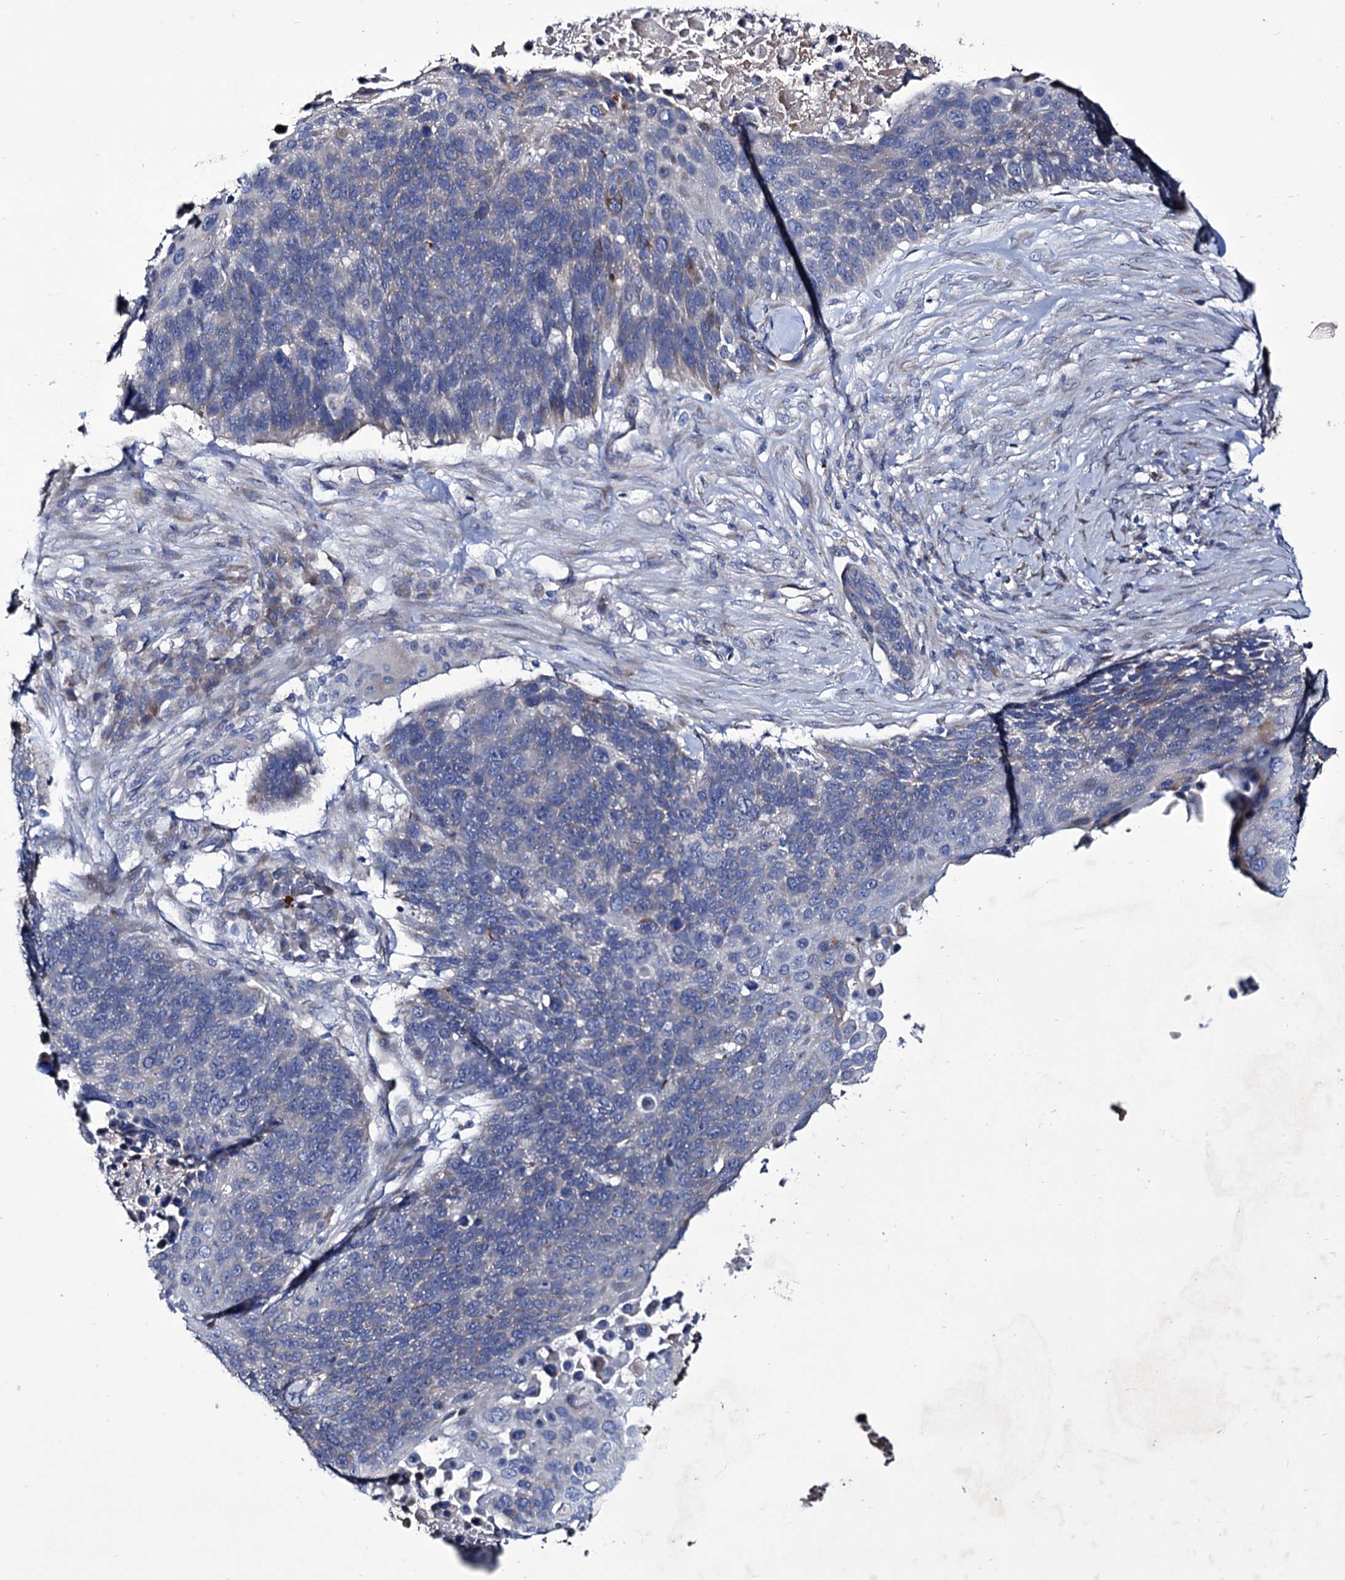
{"staining": {"intensity": "negative", "quantity": "none", "location": "none"}, "tissue": "lung cancer", "cell_type": "Tumor cells", "image_type": "cancer", "snomed": [{"axis": "morphology", "description": "Normal tissue, NOS"}, {"axis": "morphology", "description": "Squamous cell carcinoma, NOS"}, {"axis": "topography", "description": "Lymph node"}, {"axis": "topography", "description": "Lung"}], "caption": "Micrograph shows no significant protein staining in tumor cells of lung cancer (squamous cell carcinoma). Nuclei are stained in blue.", "gene": "TUBGCP5", "patient": {"sex": "male", "age": 66}}